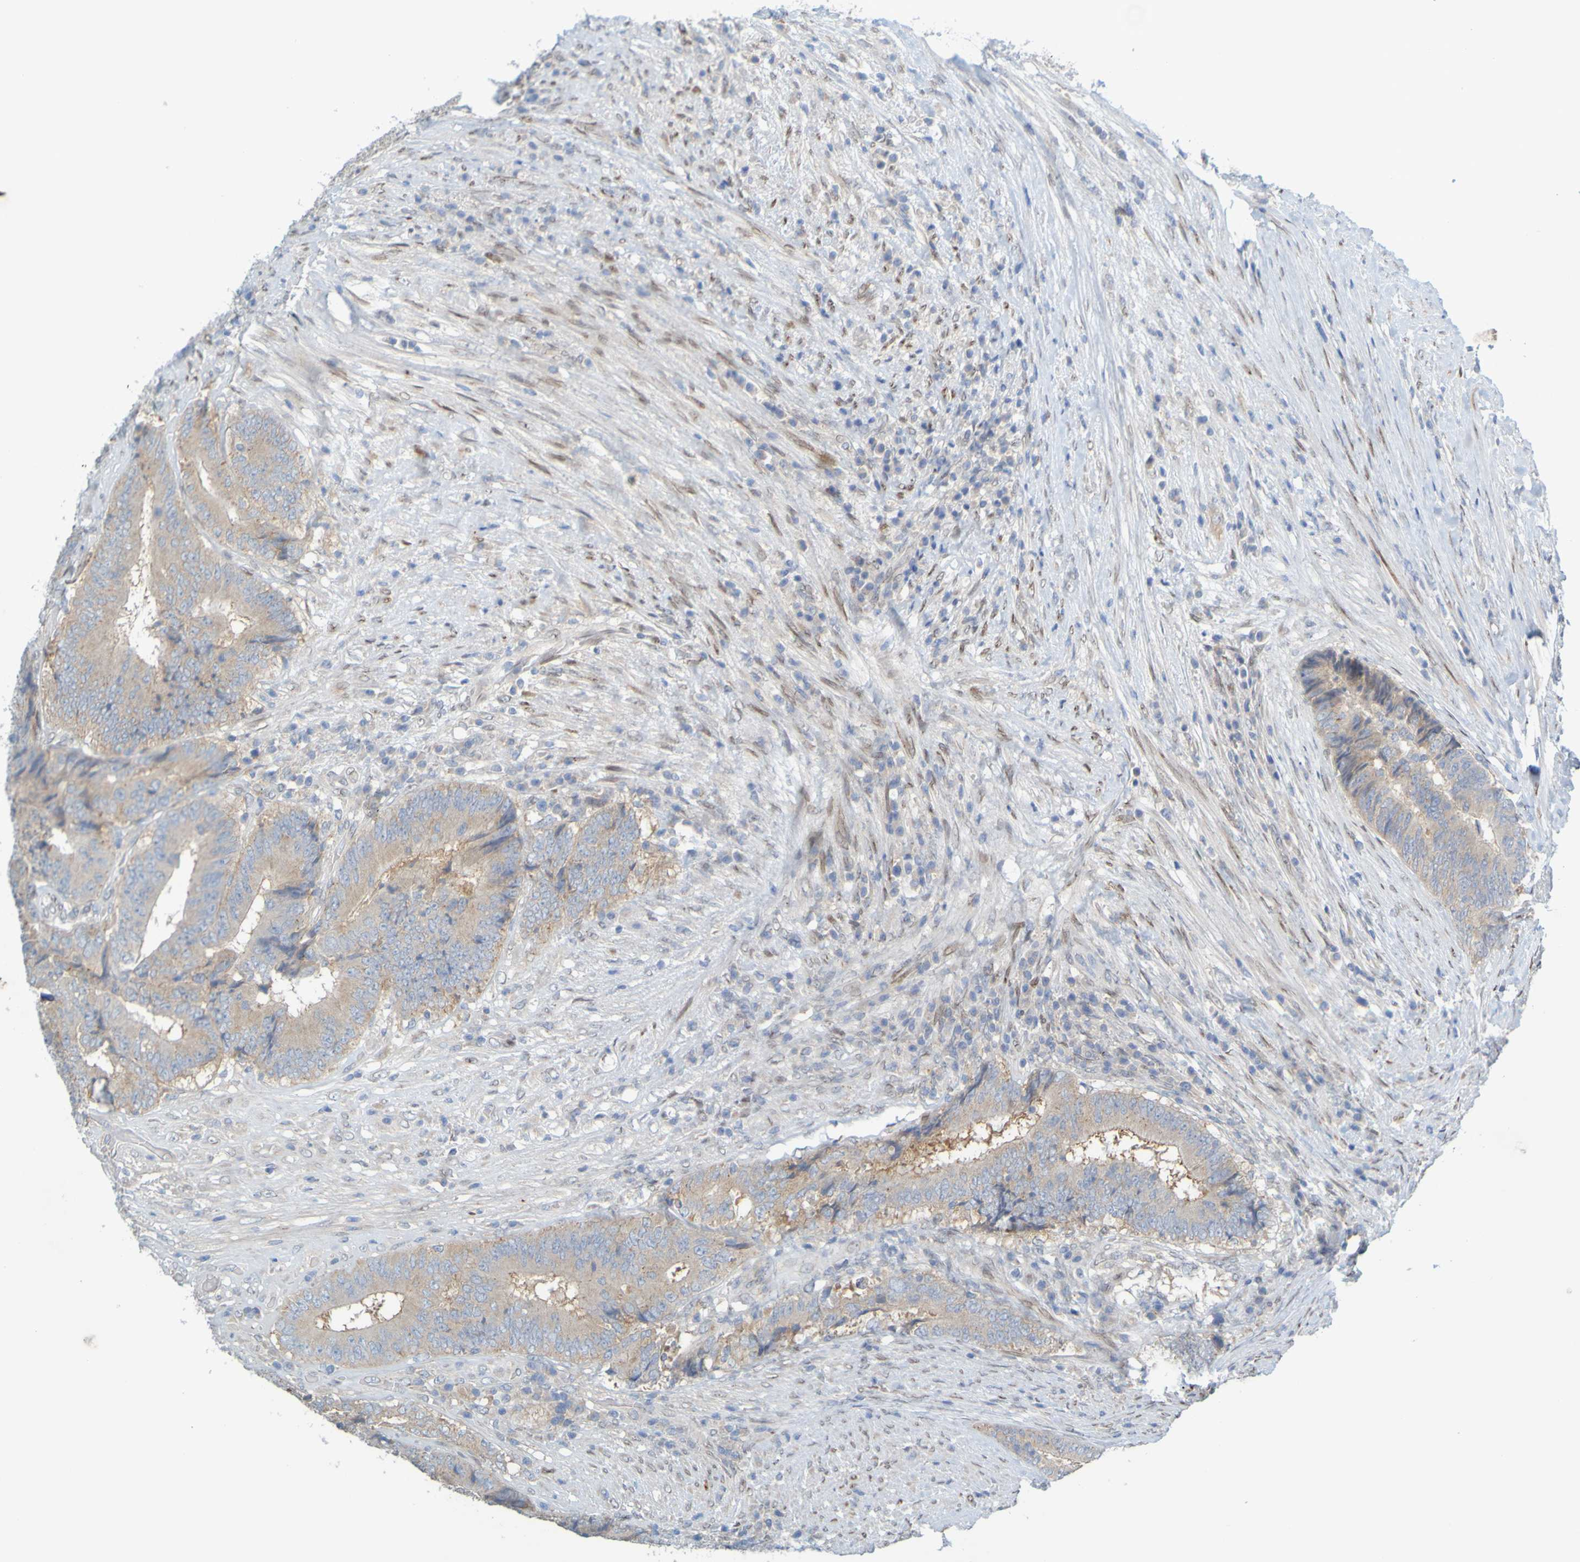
{"staining": {"intensity": "weak", "quantity": ">75%", "location": "cytoplasmic/membranous"}, "tissue": "colorectal cancer", "cell_type": "Tumor cells", "image_type": "cancer", "snomed": [{"axis": "morphology", "description": "Adenocarcinoma, NOS"}, {"axis": "topography", "description": "Rectum"}], "caption": "Protein expression analysis of colorectal cancer shows weak cytoplasmic/membranous expression in approximately >75% of tumor cells. Nuclei are stained in blue.", "gene": "MAG", "patient": {"sex": "male", "age": 72}}